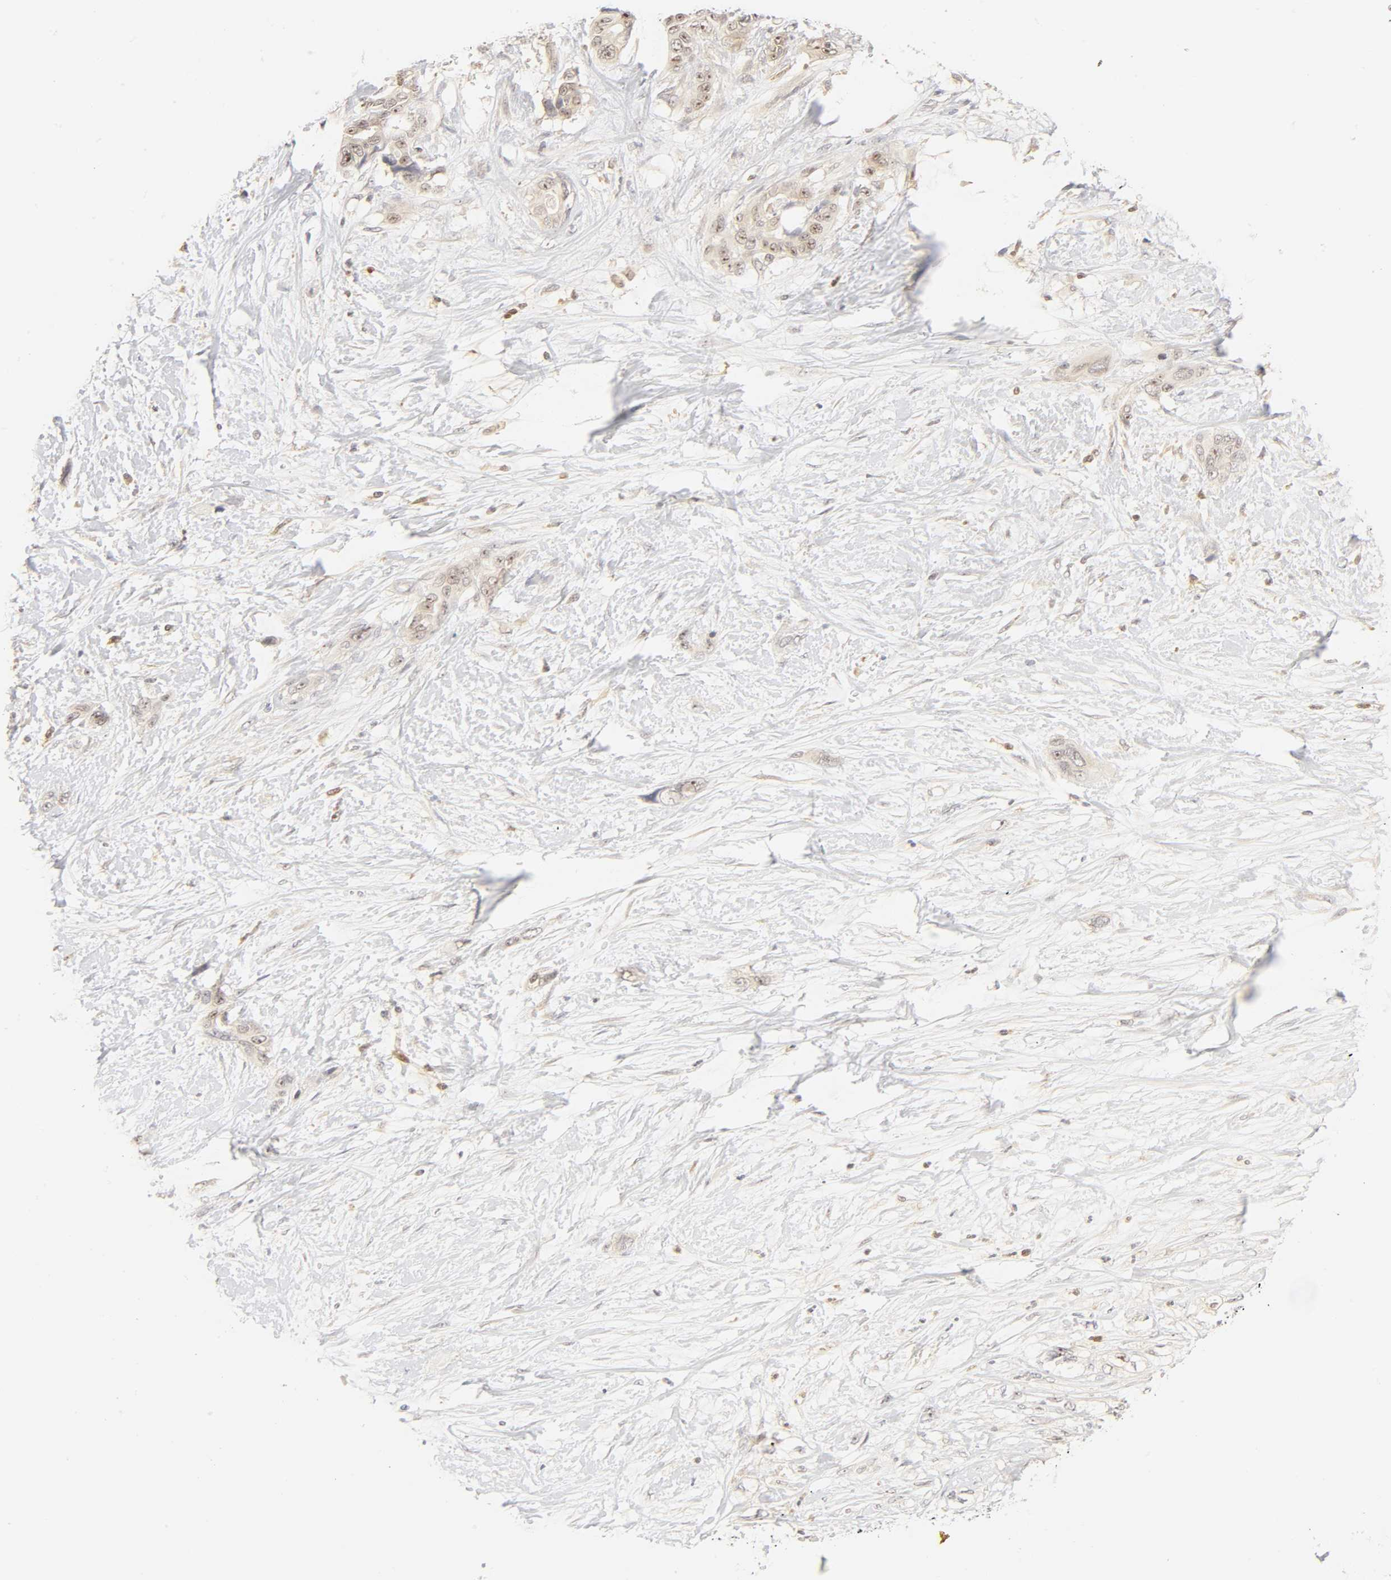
{"staining": {"intensity": "weak", "quantity": "25%-75%", "location": "cytoplasmic/membranous,nuclear"}, "tissue": "pancreatic cancer", "cell_type": "Tumor cells", "image_type": "cancer", "snomed": [{"axis": "morphology", "description": "Adenocarcinoma, NOS"}, {"axis": "topography", "description": "Pancreas"}], "caption": "This is a micrograph of immunohistochemistry staining of pancreatic cancer (adenocarcinoma), which shows weak staining in the cytoplasmic/membranous and nuclear of tumor cells.", "gene": "KIF2A", "patient": {"sex": "male", "age": 46}}